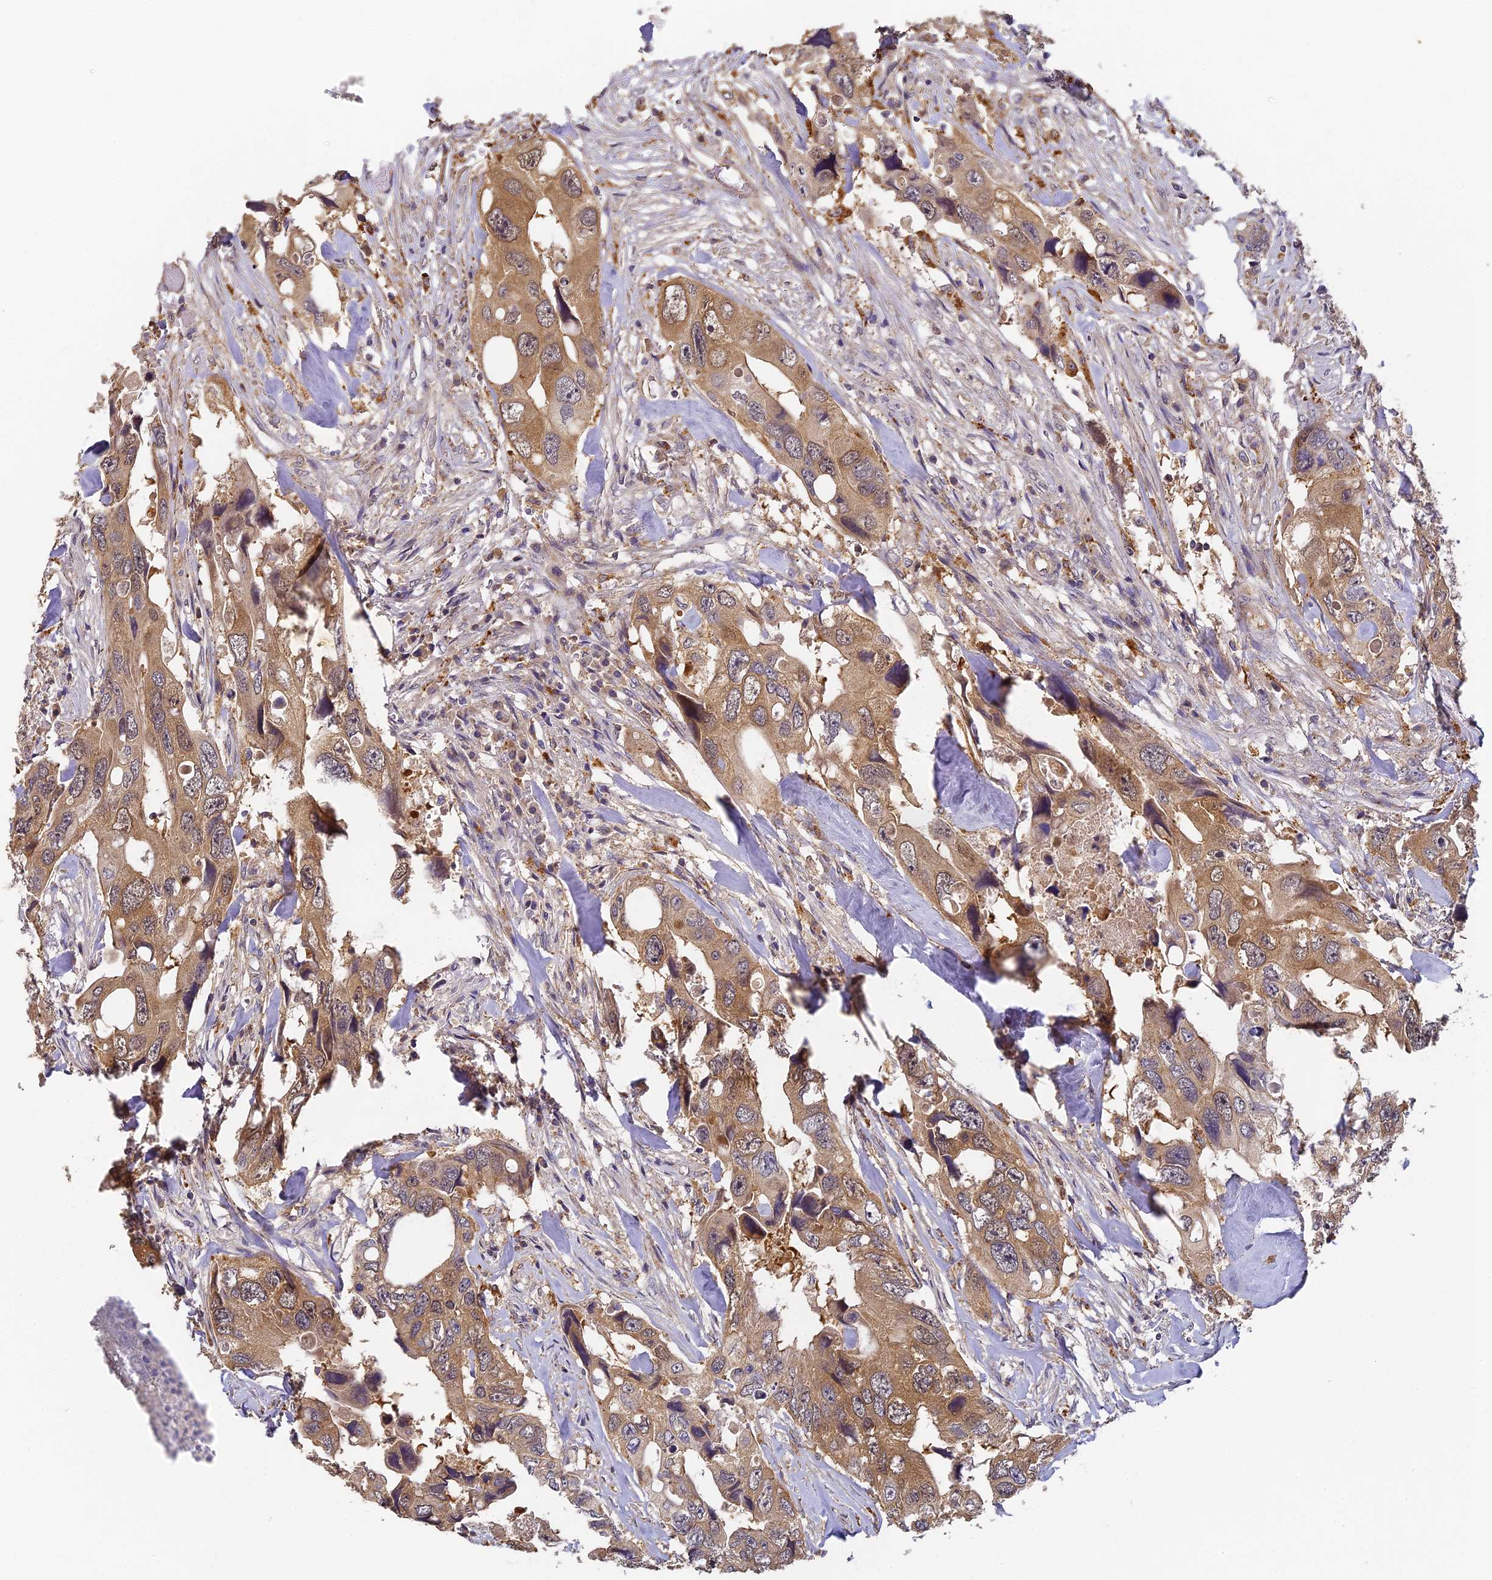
{"staining": {"intensity": "moderate", "quantity": ">75%", "location": "cytoplasmic/membranous,nuclear"}, "tissue": "colorectal cancer", "cell_type": "Tumor cells", "image_type": "cancer", "snomed": [{"axis": "morphology", "description": "Adenocarcinoma, NOS"}, {"axis": "topography", "description": "Rectum"}], "caption": "Protein expression analysis of colorectal cancer reveals moderate cytoplasmic/membranous and nuclear staining in approximately >75% of tumor cells.", "gene": "YAE1", "patient": {"sex": "male", "age": 57}}